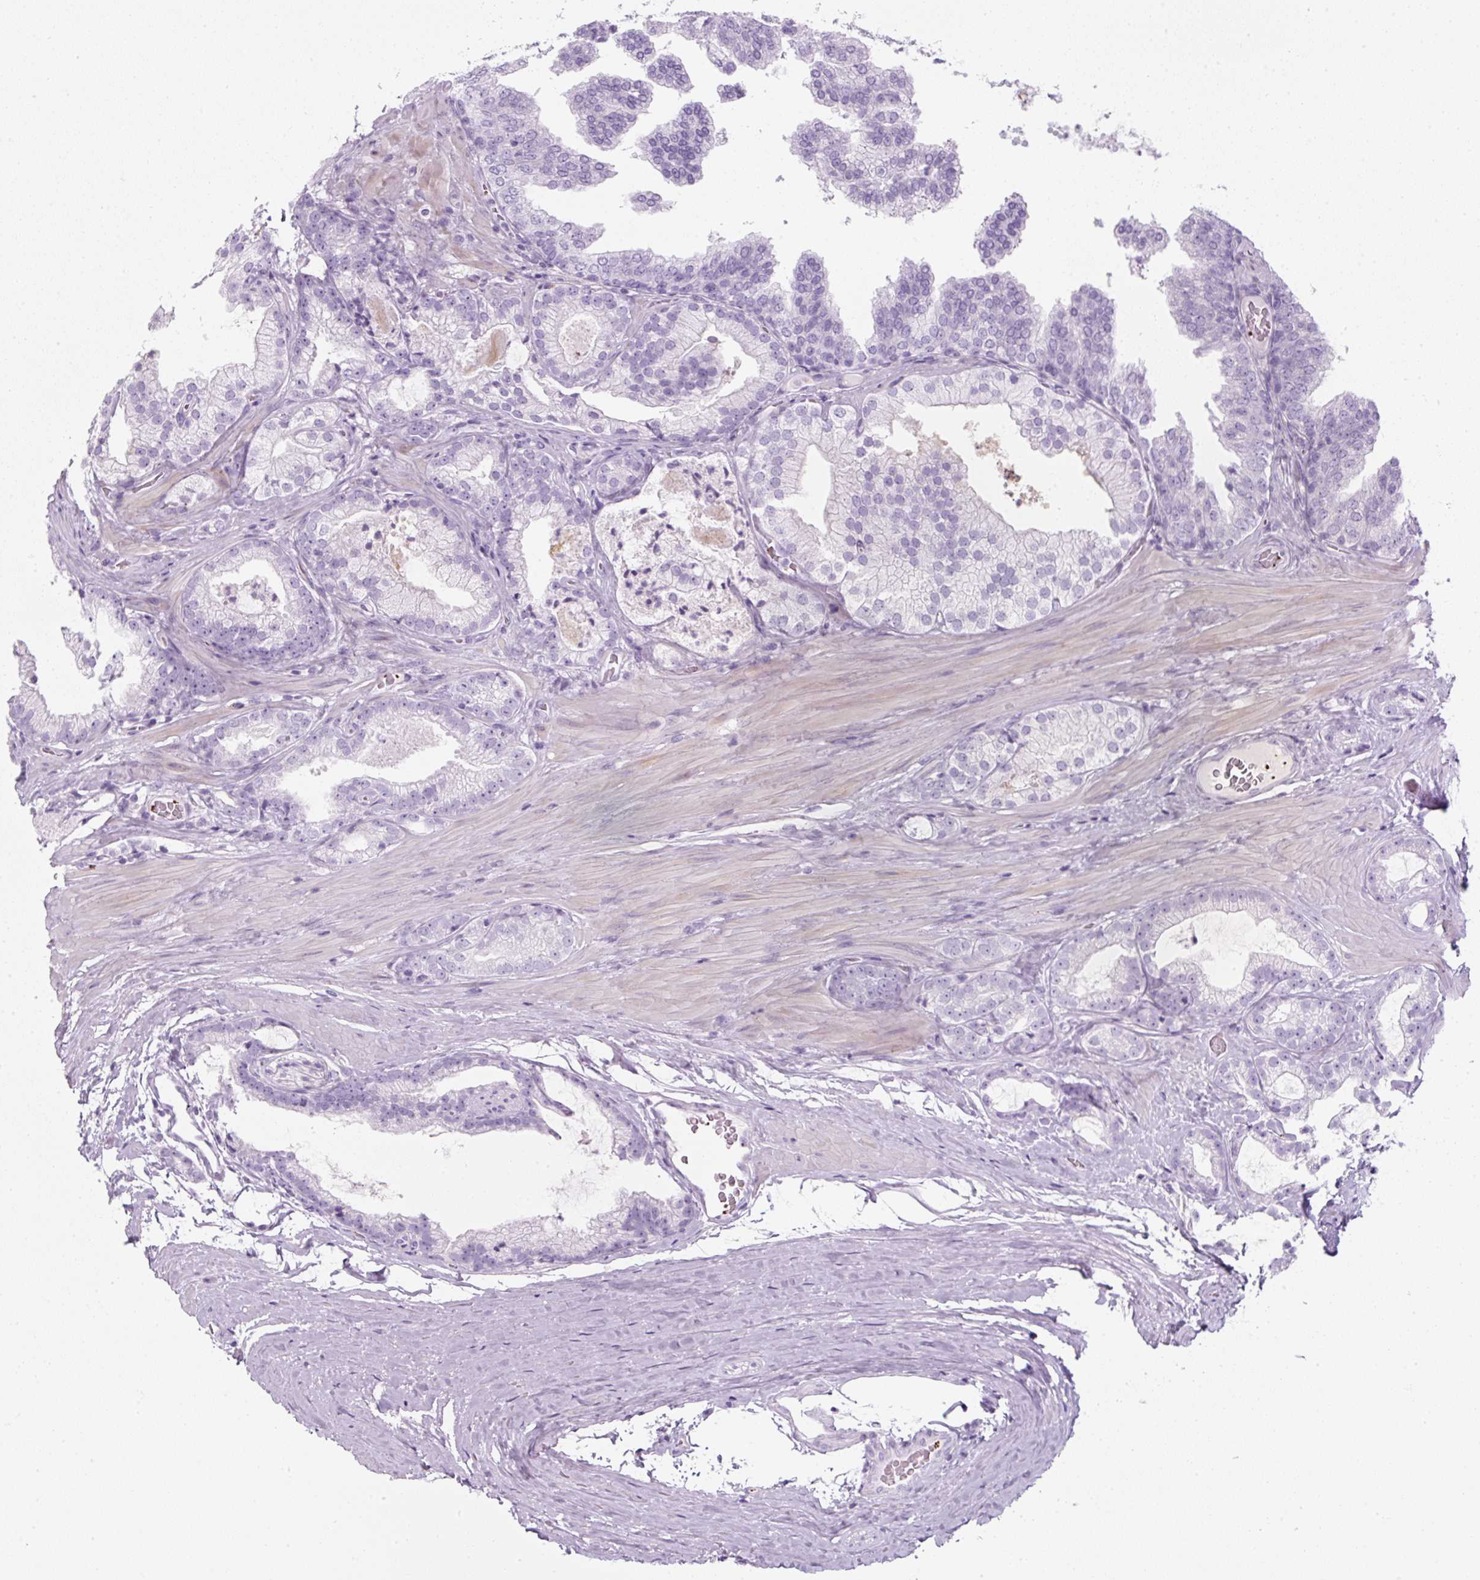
{"staining": {"intensity": "negative", "quantity": "none", "location": "none"}, "tissue": "prostate cancer", "cell_type": "Tumor cells", "image_type": "cancer", "snomed": [{"axis": "morphology", "description": "Adenocarcinoma, High grade"}, {"axis": "topography", "description": "Prostate"}], "caption": "Protein analysis of high-grade adenocarcinoma (prostate) shows no significant staining in tumor cells.", "gene": "PF4V1", "patient": {"sex": "male", "age": 68}}